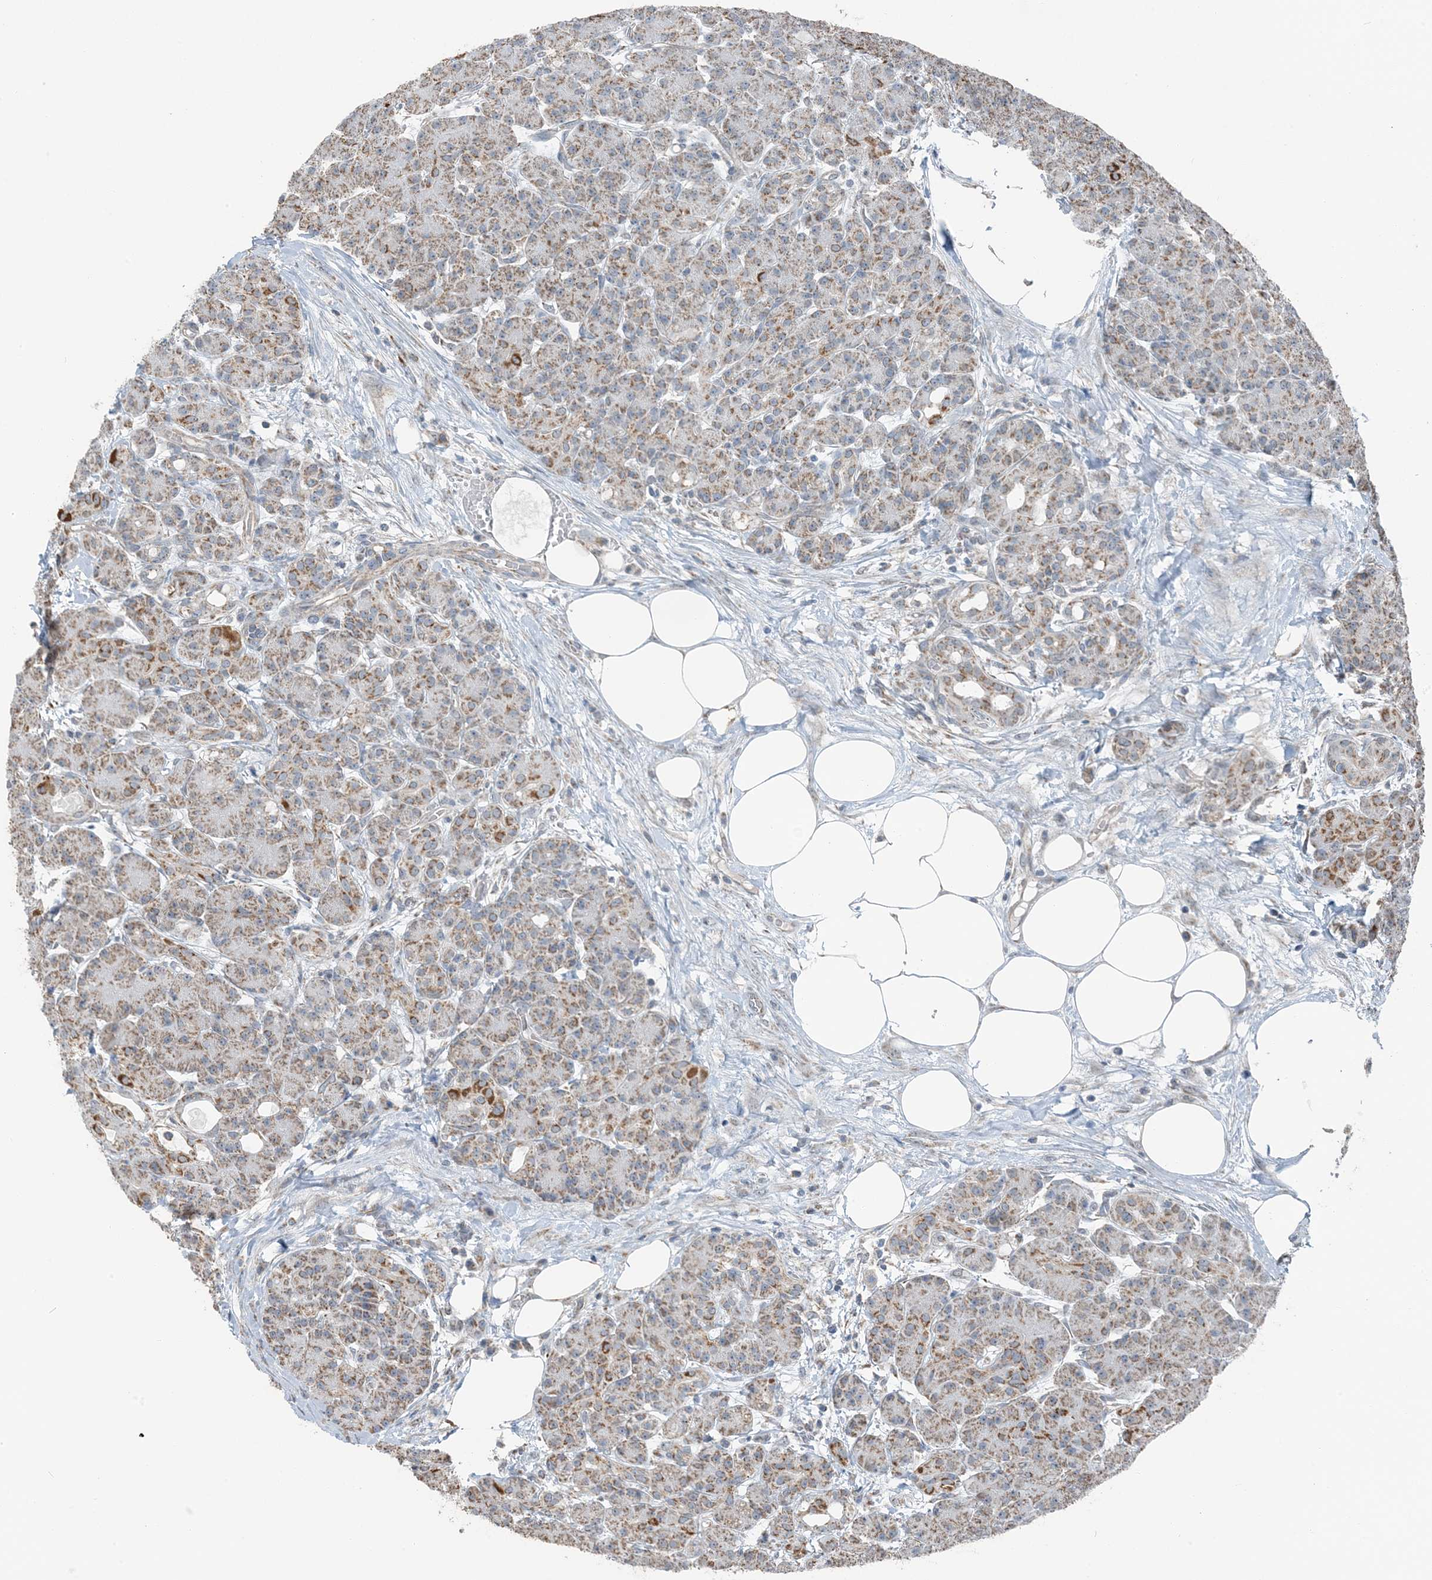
{"staining": {"intensity": "moderate", "quantity": ">75%", "location": "cytoplasmic/membranous"}, "tissue": "pancreas", "cell_type": "Exocrine glandular cells", "image_type": "normal", "snomed": [{"axis": "morphology", "description": "Normal tissue, NOS"}, {"axis": "topography", "description": "Pancreas"}], "caption": "Moderate cytoplasmic/membranous expression is appreciated in approximately >75% of exocrine glandular cells in unremarkable pancreas.", "gene": "PILRB", "patient": {"sex": "male", "age": 63}}